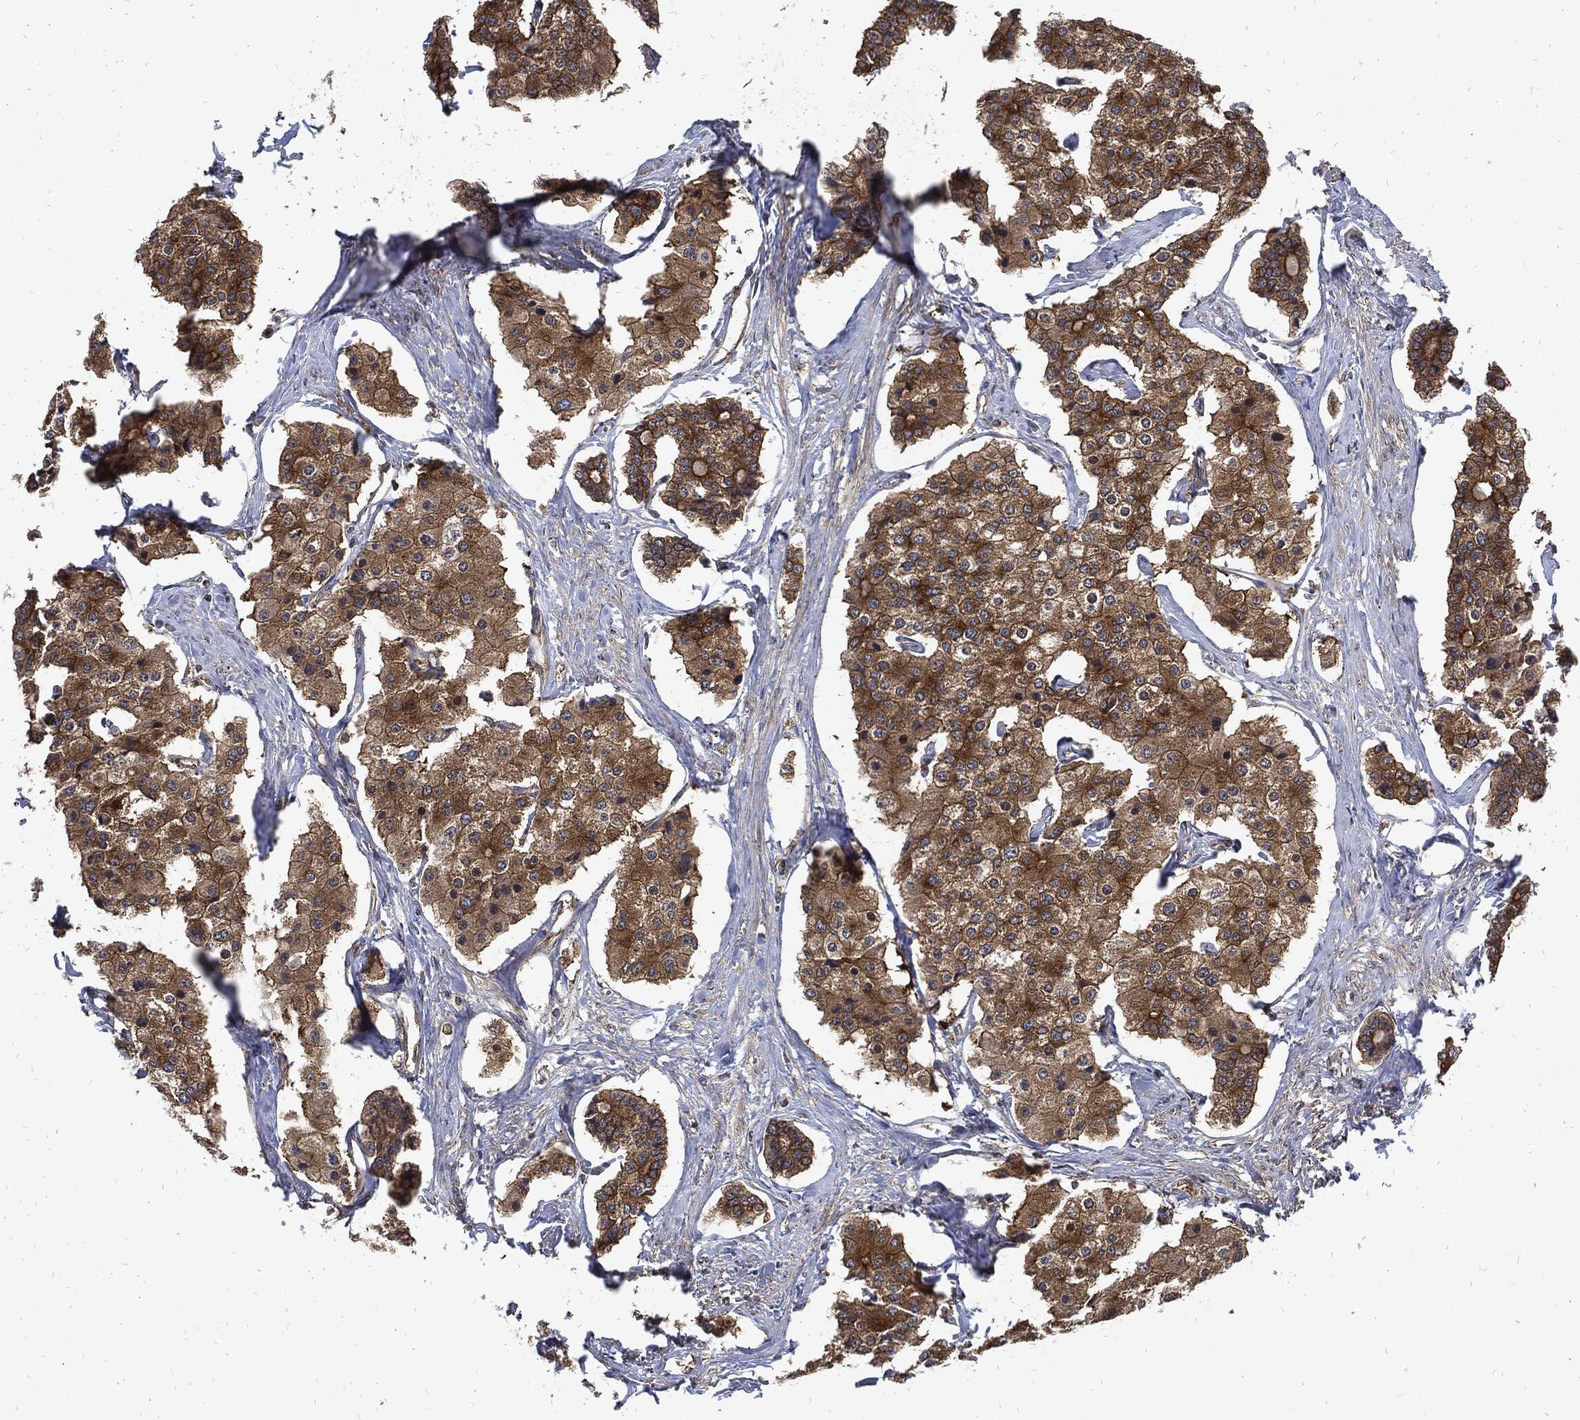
{"staining": {"intensity": "strong", "quantity": ">75%", "location": "cytoplasmic/membranous"}, "tissue": "carcinoid", "cell_type": "Tumor cells", "image_type": "cancer", "snomed": [{"axis": "morphology", "description": "Carcinoid, malignant, NOS"}, {"axis": "topography", "description": "Small intestine"}], "caption": "Protein staining demonstrates strong cytoplasmic/membranous expression in approximately >75% of tumor cells in carcinoid. (DAB (3,3'-diaminobenzidine) IHC, brown staining for protein, blue staining for nuclei).", "gene": "DCTN1", "patient": {"sex": "female", "age": 65}}